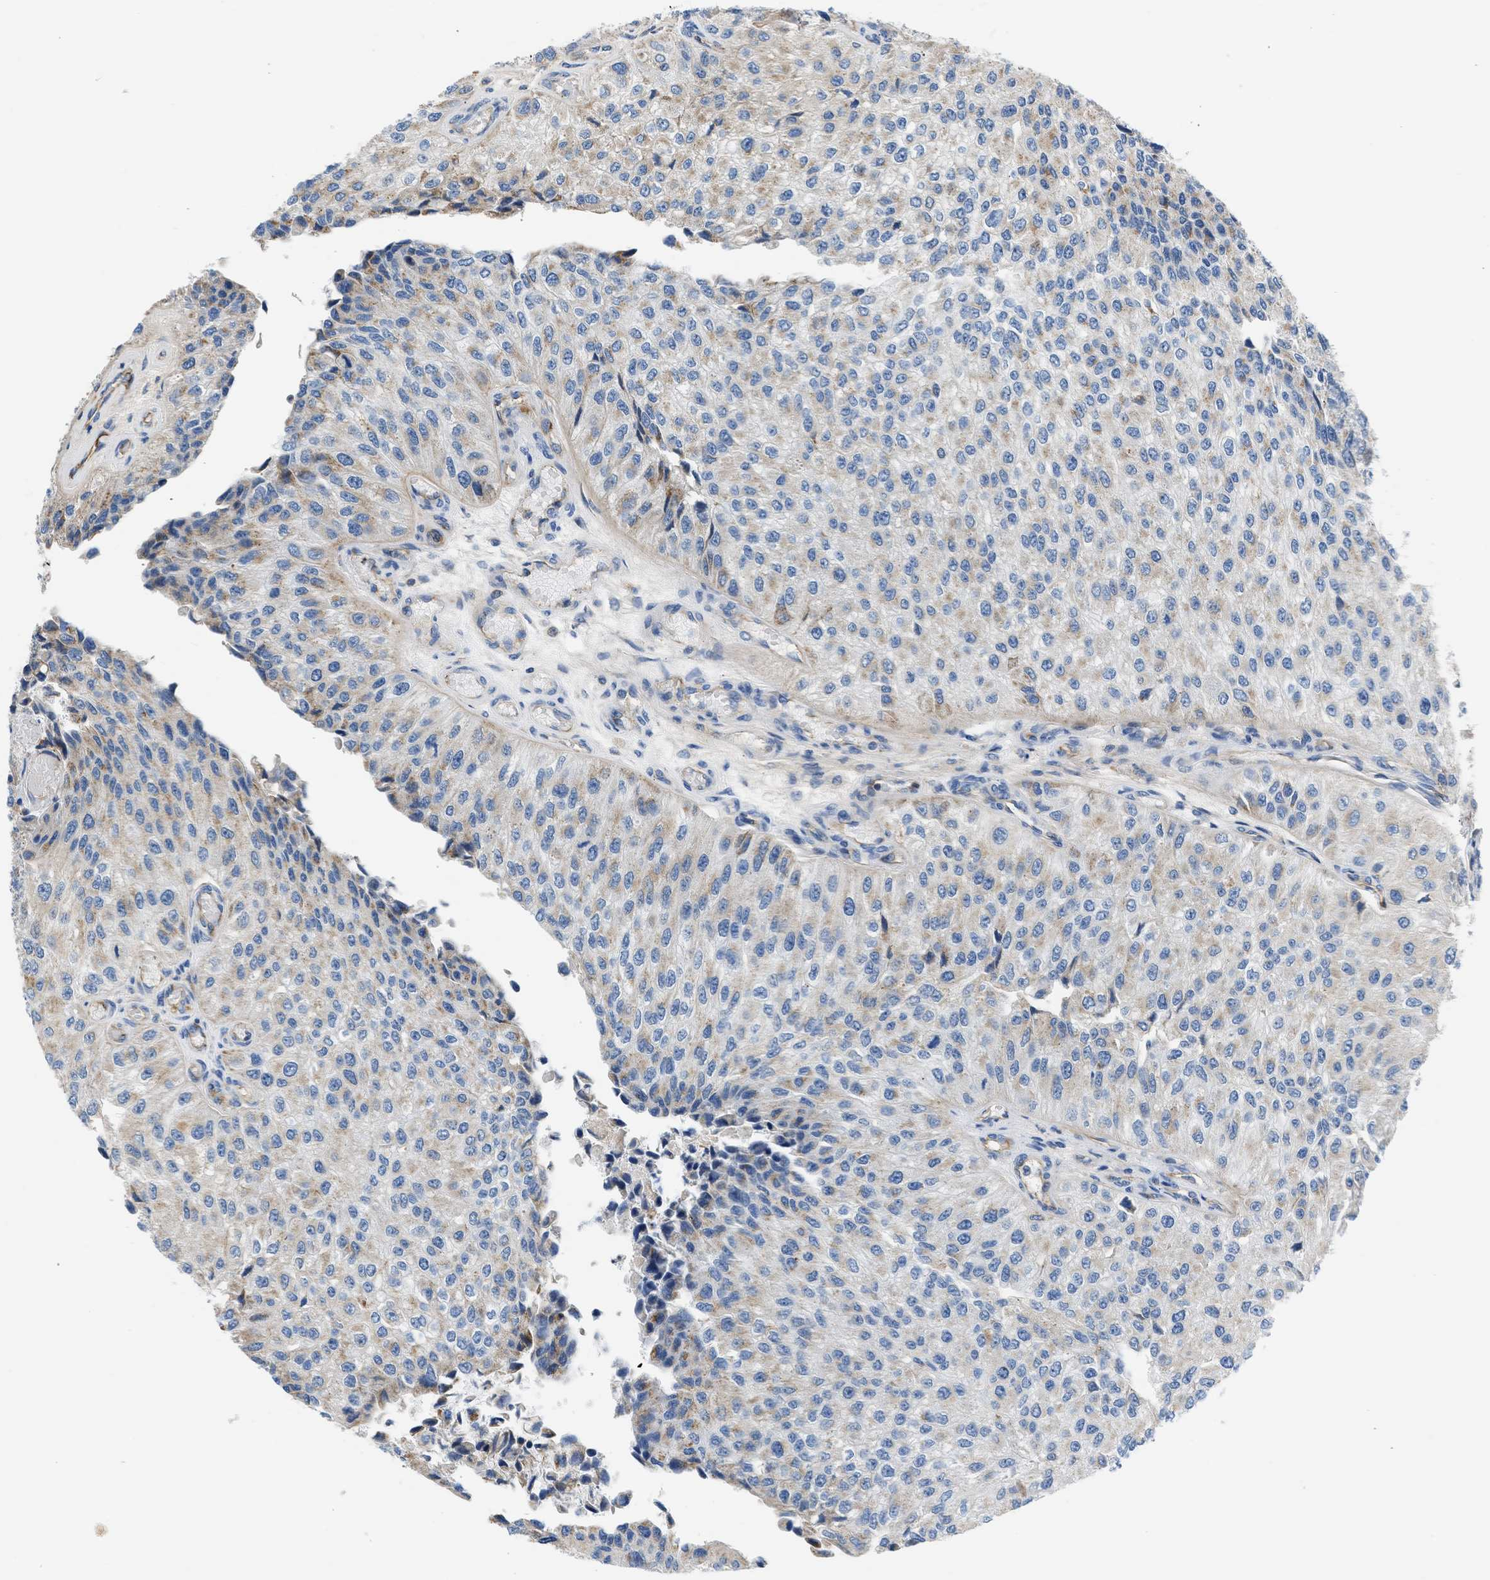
{"staining": {"intensity": "weak", "quantity": "25%-75%", "location": "cytoplasmic/membranous"}, "tissue": "urothelial cancer", "cell_type": "Tumor cells", "image_type": "cancer", "snomed": [{"axis": "morphology", "description": "Urothelial carcinoma, High grade"}, {"axis": "topography", "description": "Kidney"}, {"axis": "topography", "description": "Urinary bladder"}], "caption": "High-grade urothelial carcinoma stained with DAB IHC demonstrates low levels of weak cytoplasmic/membranous positivity in about 25%-75% of tumor cells. (DAB = brown stain, brightfield microscopy at high magnification).", "gene": "ULK4", "patient": {"sex": "male", "age": 77}}